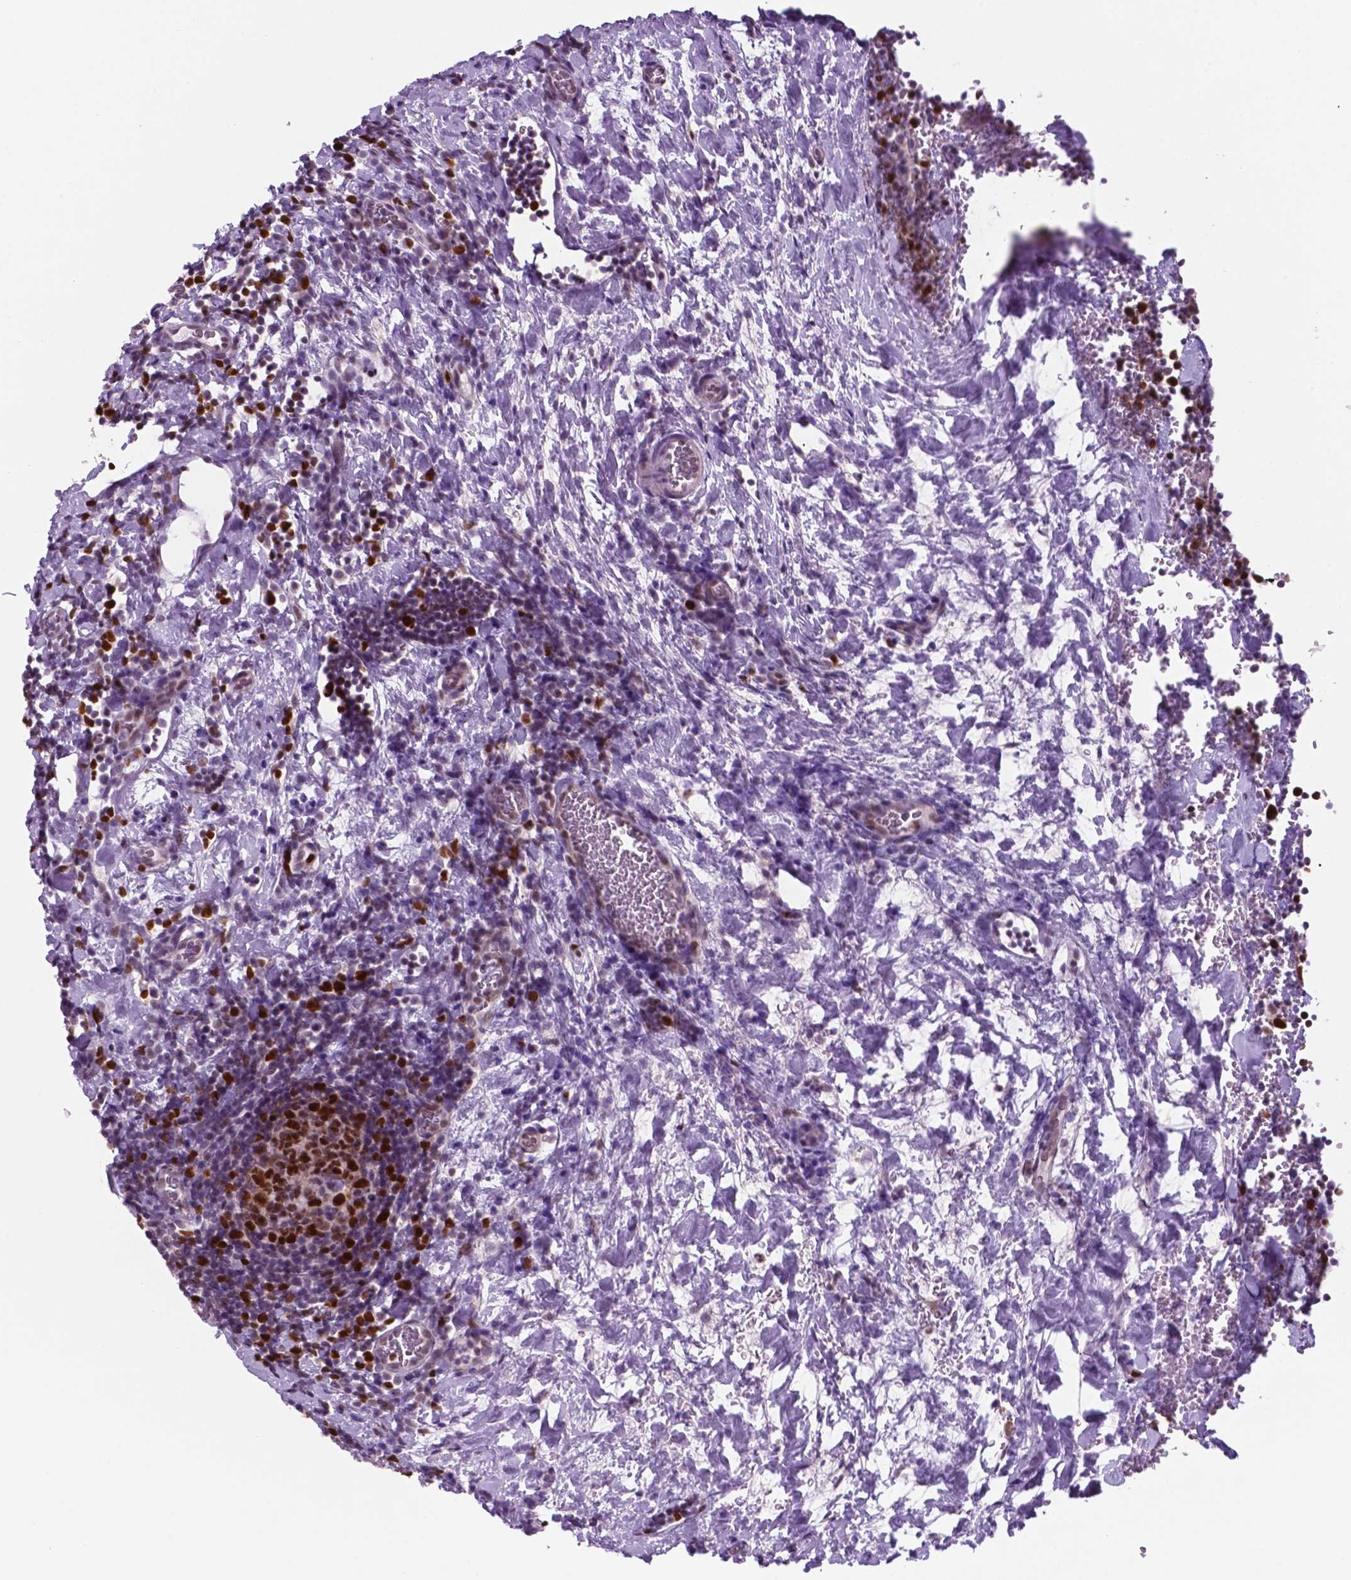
{"staining": {"intensity": "strong", "quantity": ">75%", "location": "nuclear"}, "tissue": "tonsil", "cell_type": "Germinal center cells", "image_type": "normal", "snomed": [{"axis": "morphology", "description": "Normal tissue, NOS"}, {"axis": "topography", "description": "Tonsil"}], "caption": "Protein expression analysis of benign human tonsil reveals strong nuclear positivity in about >75% of germinal center cells. The staining was performed using DAB (3,3'-diaminobenzidine) to visualize the protein expression in brown, while the nuclei were stained in blue with hematoxylin (Magnification: 20x).", "gene": "NCAPH2", "patient": {"sex": "male", "age": 17}}